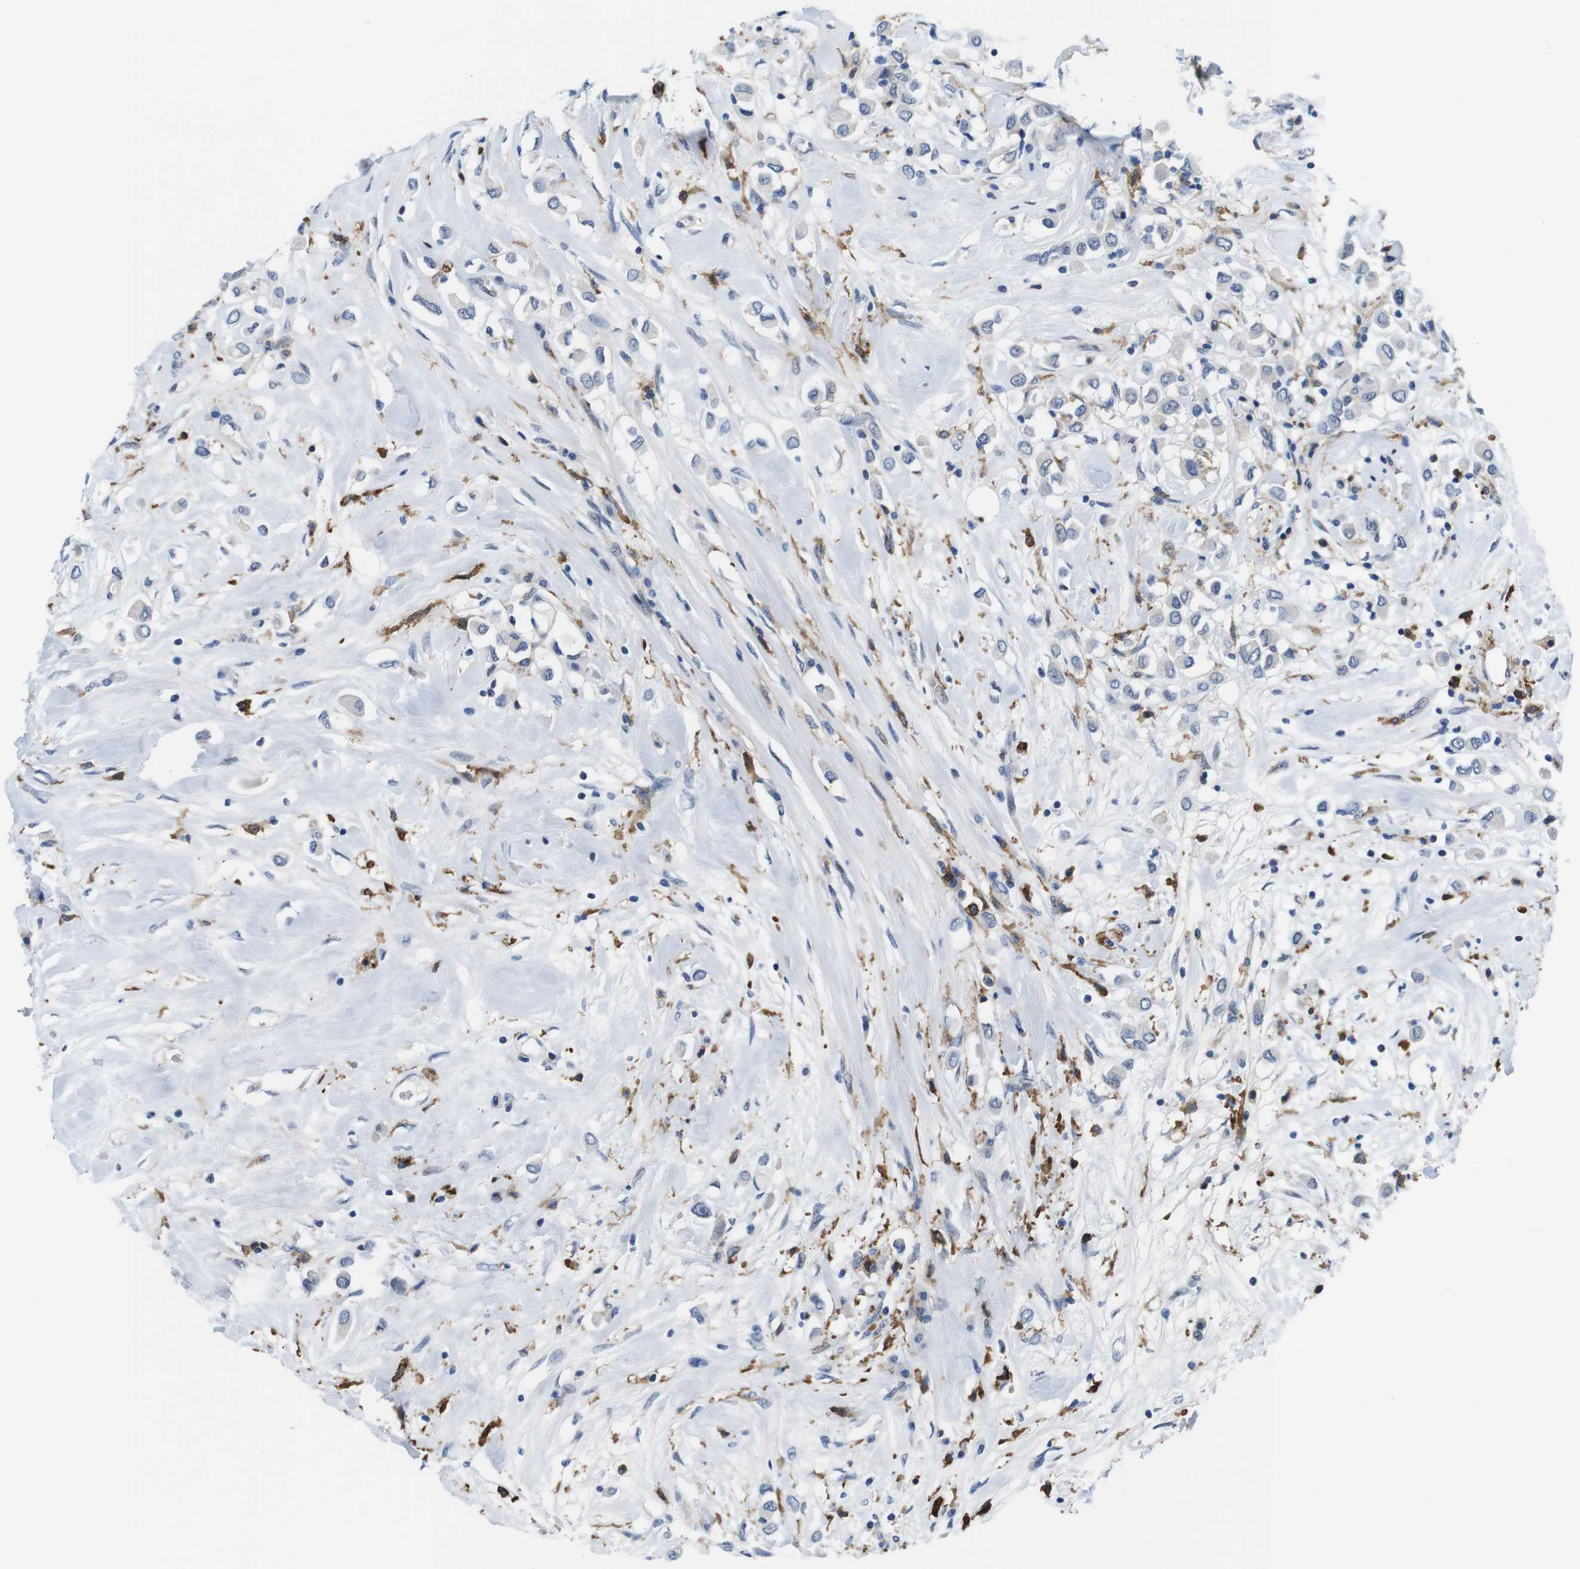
{"staining": {"intensity": "negative", "quantity": "none", "location": "none"}, "tissue": "breast cancer", "cell_type": "Tumor cells", "image_type": "cancer", "snomed": [{"axis": "morphology", "description": "Duct carcinoma"}, {"axis": "topography", "description": "Breast"}], "caption": "Tumor cells show no significant staining in breast cancer.", "gene": "CD300C", "patient": {"sex": "female", "age": 61}}